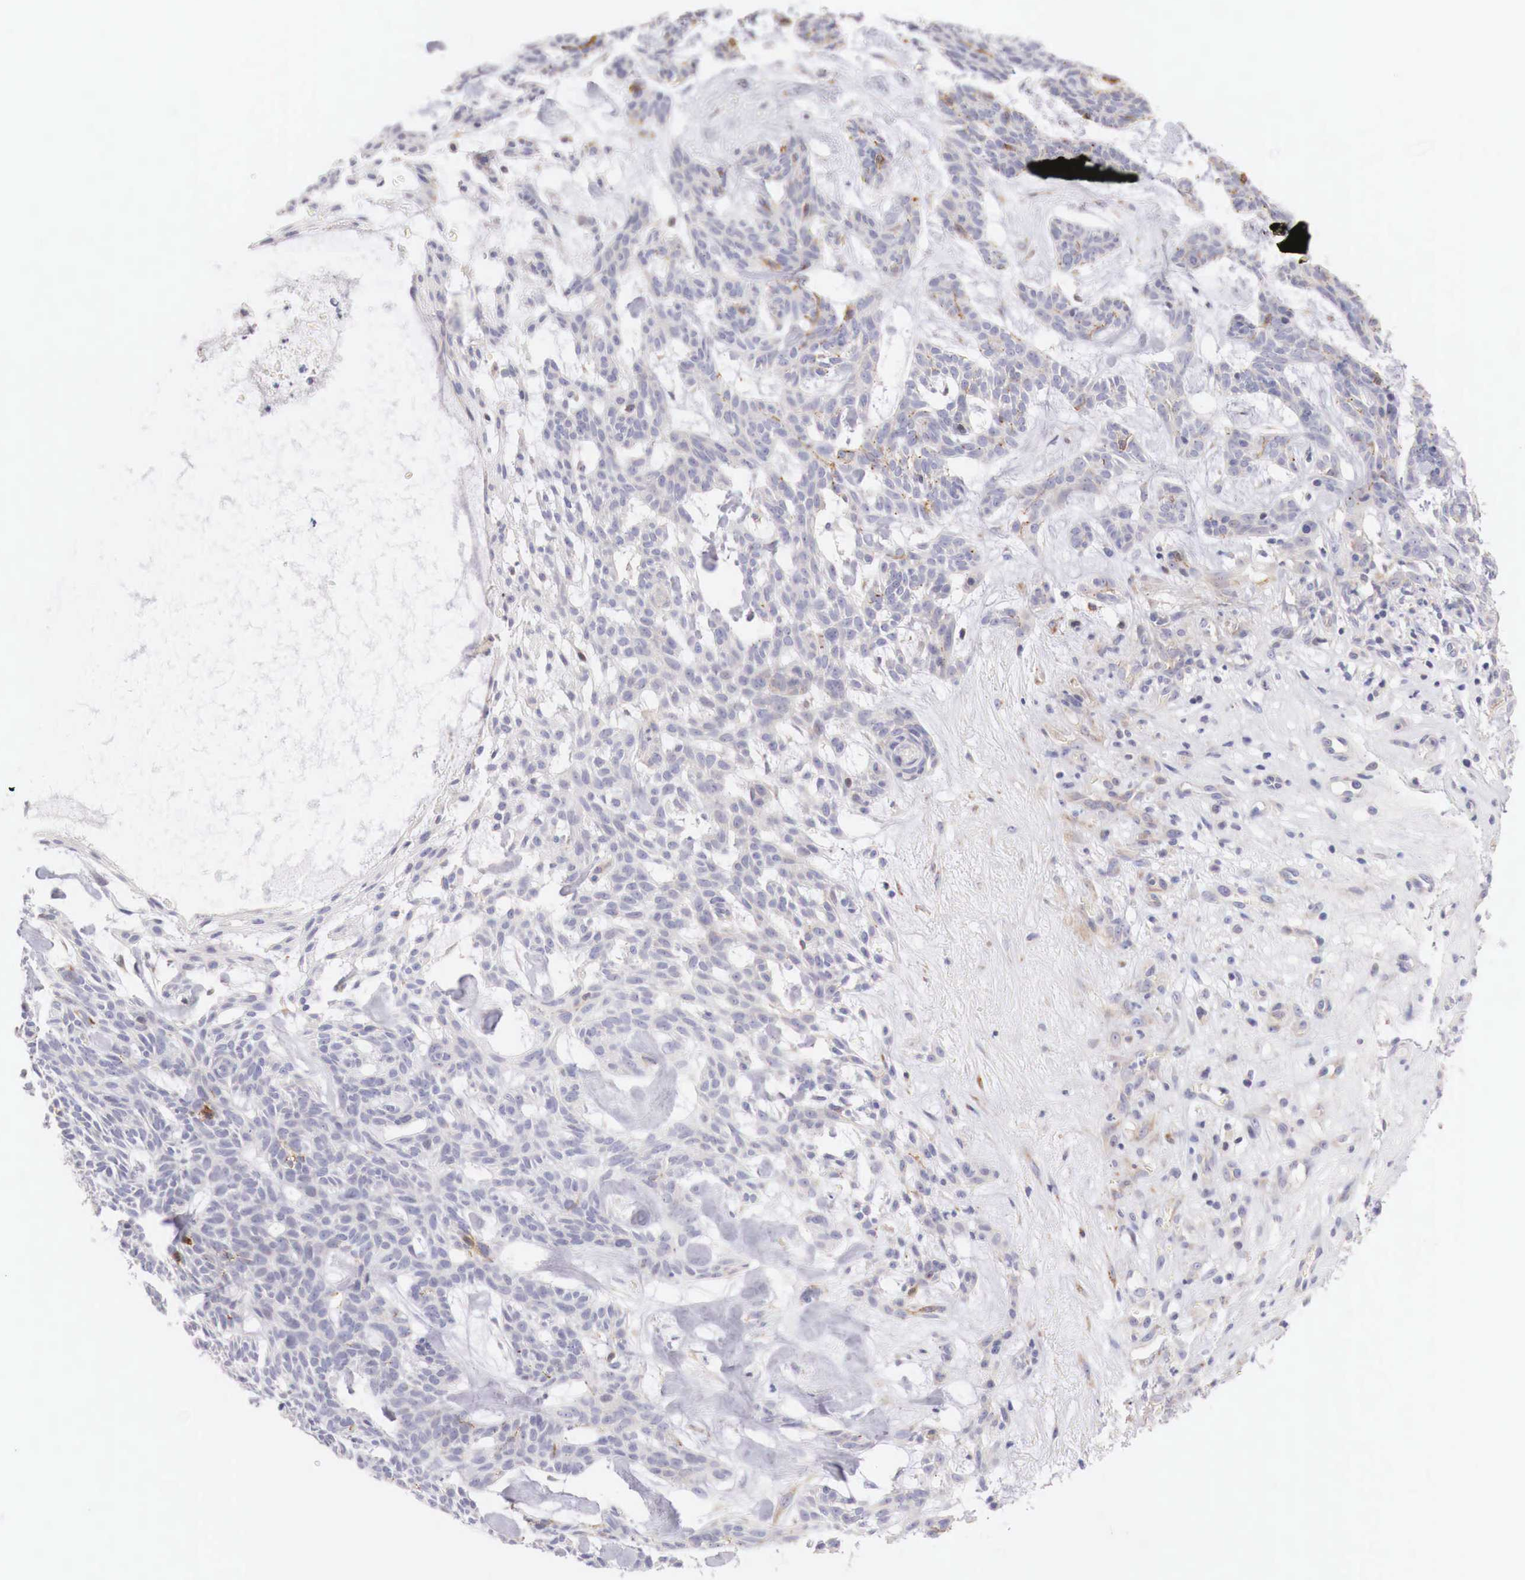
{"staining": {"intensity": "negative", "quantity": "none", "location": "none"}, "tissue": "skin cancer", "cell_type": "Tumor cells", "image_type": "cancer", "snomed": [{"axis": "morphology", "description": "Basal cell carcinoma"}, {"axis": "topography", "description": "Skin"}], "caption": "Basal cell carcinoma (skin) was stained to show a protein in brown. There is no significant staining in tumor cells.", "gene": "CLCN5", "patient": {"sex": "male", "age": 75}}